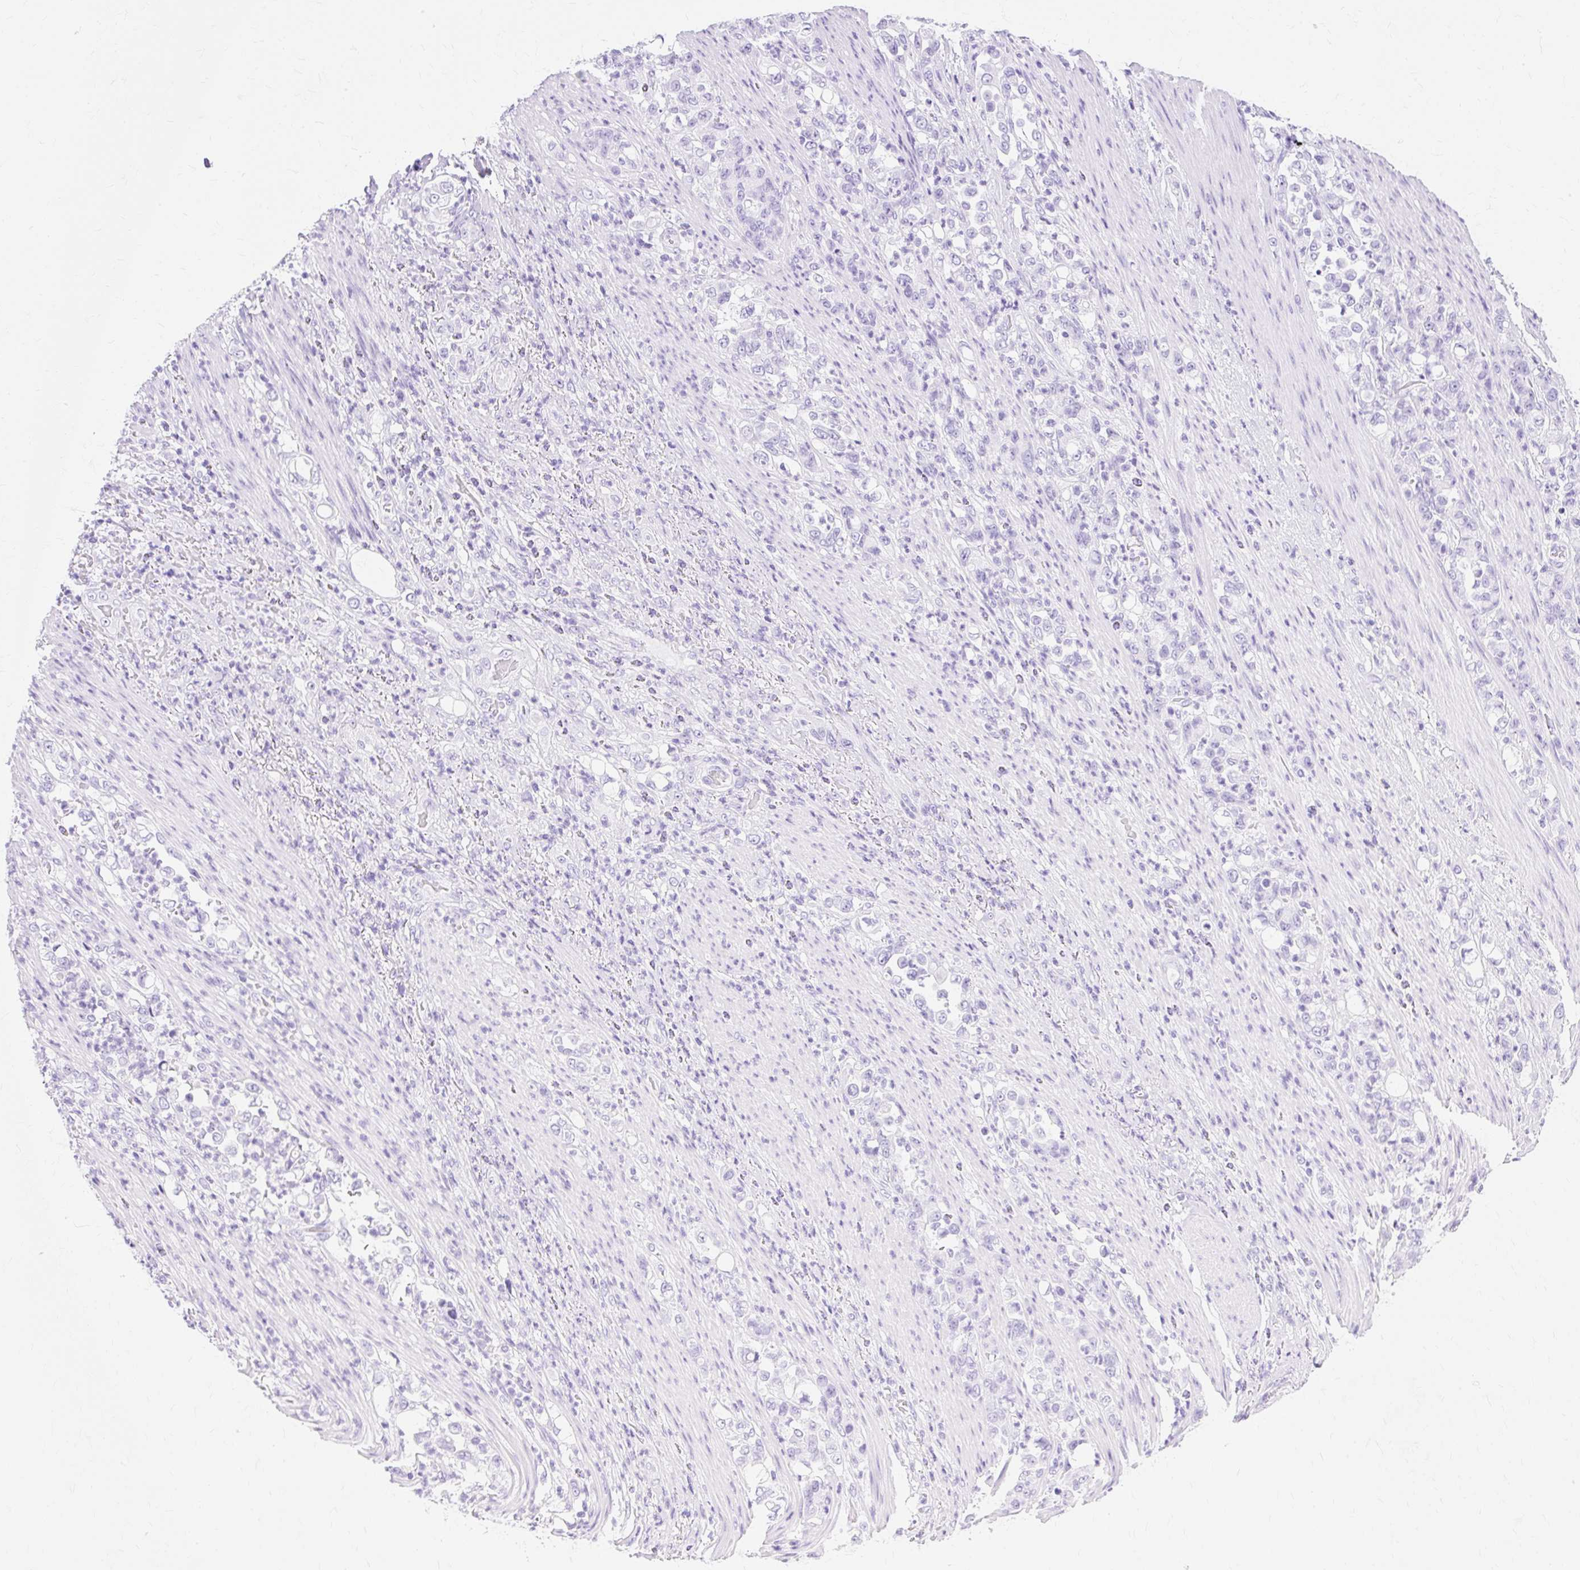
{"staining": {"intensity": "negative", "quantity": "none", "location": "none"}, "tissue": "stomach cancer", "cell_type": "Tumor cells", "image_type": "cancer", "snomed": [{"axis": "morphology", "description": "Normal tissue, NOS"}, {"axis": "morphology", "description": "Adenocarcinoma, NOS"}, {"axis": "topography", "description": "Stomach"}], "caption": "High magnification brightfield microscopy of stomach cancer (adenocarcinoma) stained with DAB (3,3'-diaminobenzidine) (brown) and counterstained with hematoxylin (blue): tumor cells show no significant positivity.", "gene": "MBP", "patient": {"sex": "female", "age": 79}}